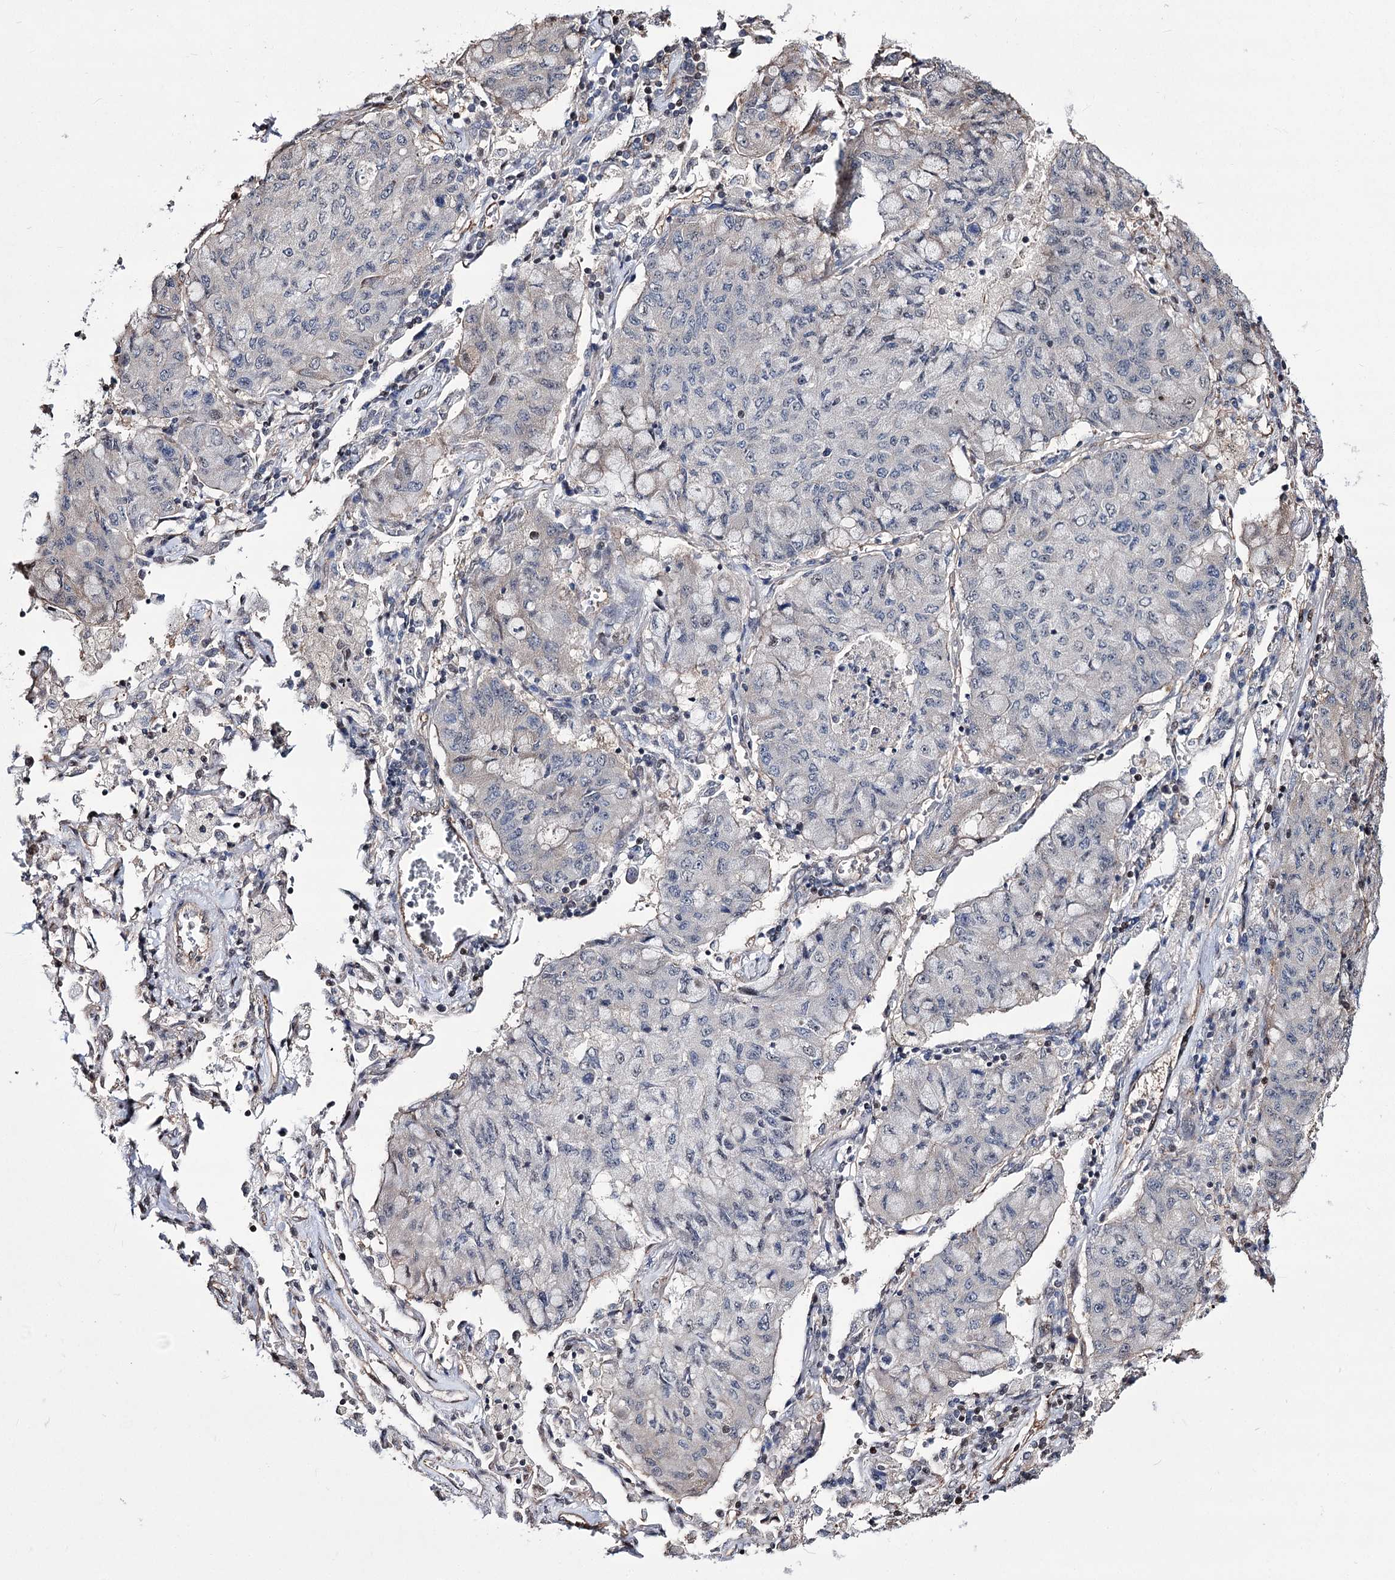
{"staining": {"intensity": "negative", "quantity": "none", "location": "none"}, "tissue": "lung cancer", "cell_type": "Tumor cells", "image_type": "cancer", "snomed": [{"axis": "morphology", "description": "Squamous cell carcinoma, NOS"}, {"axis": "topography", "description": "Lung"}], "caption": "Squamous cell carcinoma (lung) was stained to show a protein in brown. There is no significant expression in tumor cells. (Stains: DAB (3,3'-diaminobenzidine) immunohistochemistry with hematoxylin counter stain, Microscopy: brightfield microscopy at high magnification).", "gene": "CHMP7", "patient": {"sex": "male", "age": 74}}